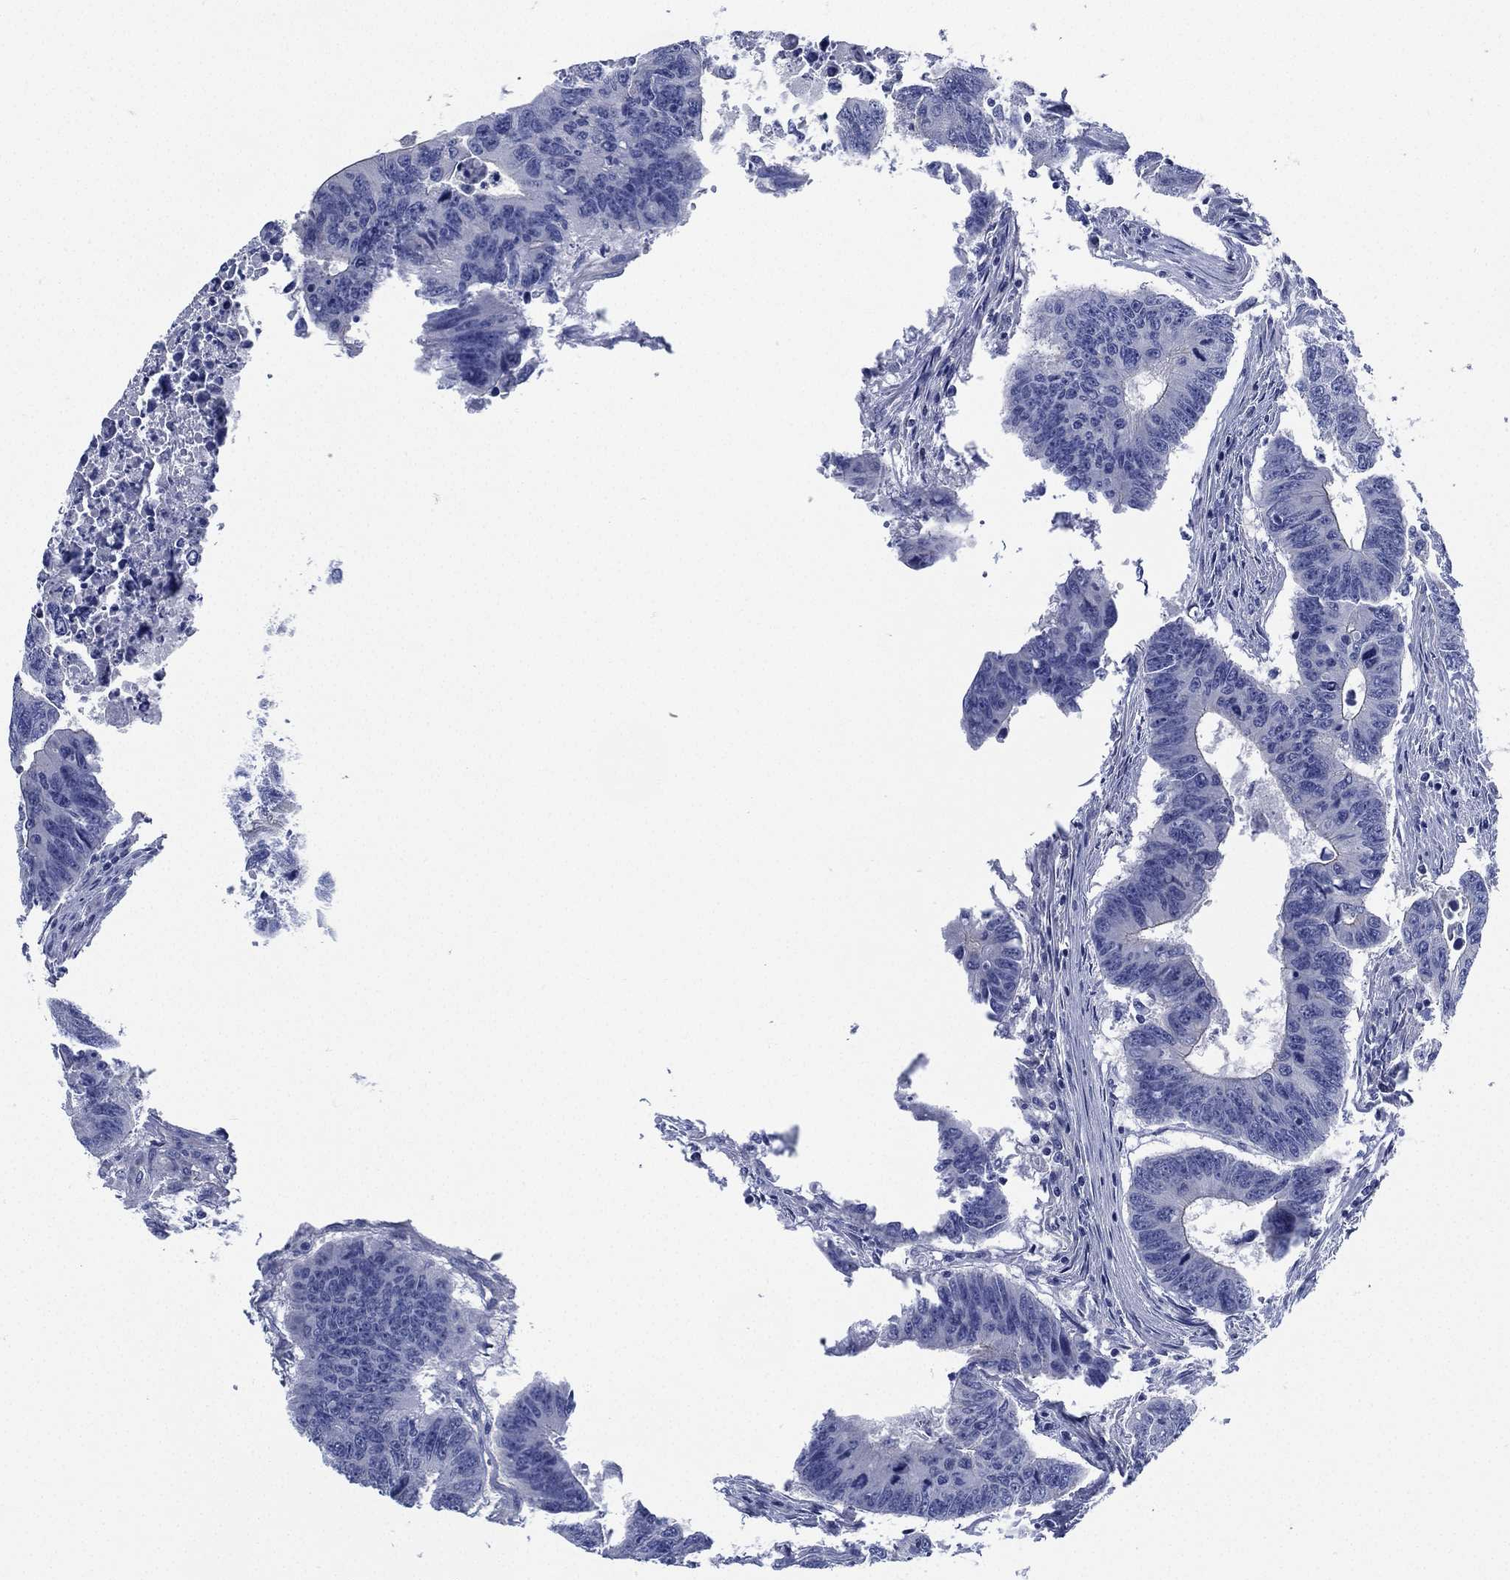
{"staining": {"intensity": "negative", "quantity": "none", "location": "none"}, "tissue": "colorectal cancer", "cell_type": "Tumor cells", "image_type": "cancer", "snomed": [{"axis": "morphology", "description": "Adenocarcinoma, NOS"}, {"axis": "topography", "description": "Rectum"}], "caption": "IHC photomicrograph of human colorectal adenocarcinoma stained for a protein (brown), which exhibits no positivity in tumor cells.", "gene": "CCDC70", "patient": {"sex": "female", "age": 85}}